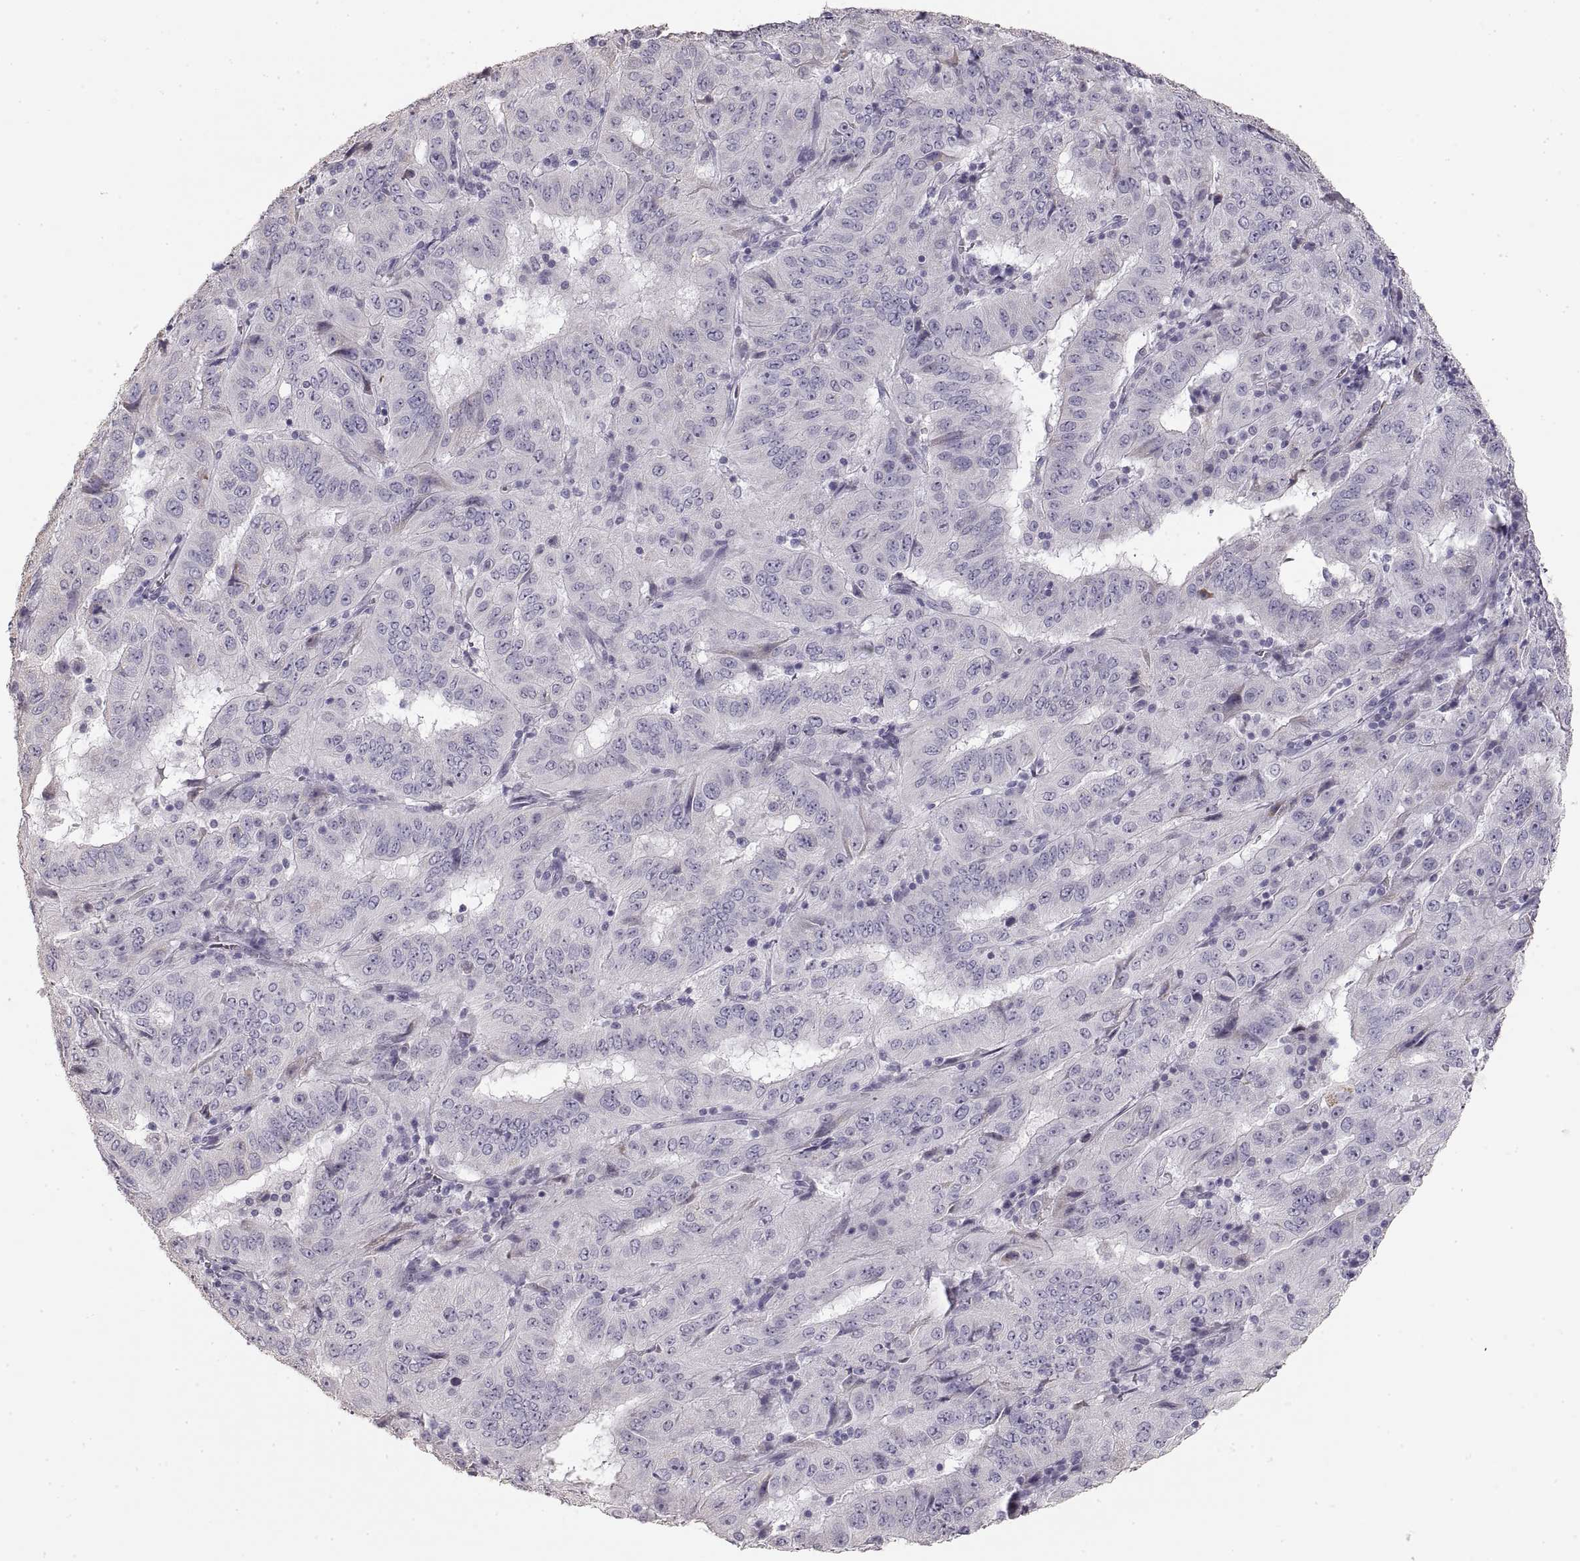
{"staining": {"intensity": "negative", "quantity": "none", "location": "none"}, "tissue": "pancreatic cancer", "cell_type": "Tumor cells", "image_type": "cancer", "snomed": [{"axis": "morphology", "description": "Adenocarcinoma, NOS"}, {"axis": "topography", "description": "Pancreas"}], "caption": "This is an IHC image of human pancreatic cancer. There is no expression in tumor cells.", "gene": "ZP3", "patient": {"sex": "male", "age": 63}}